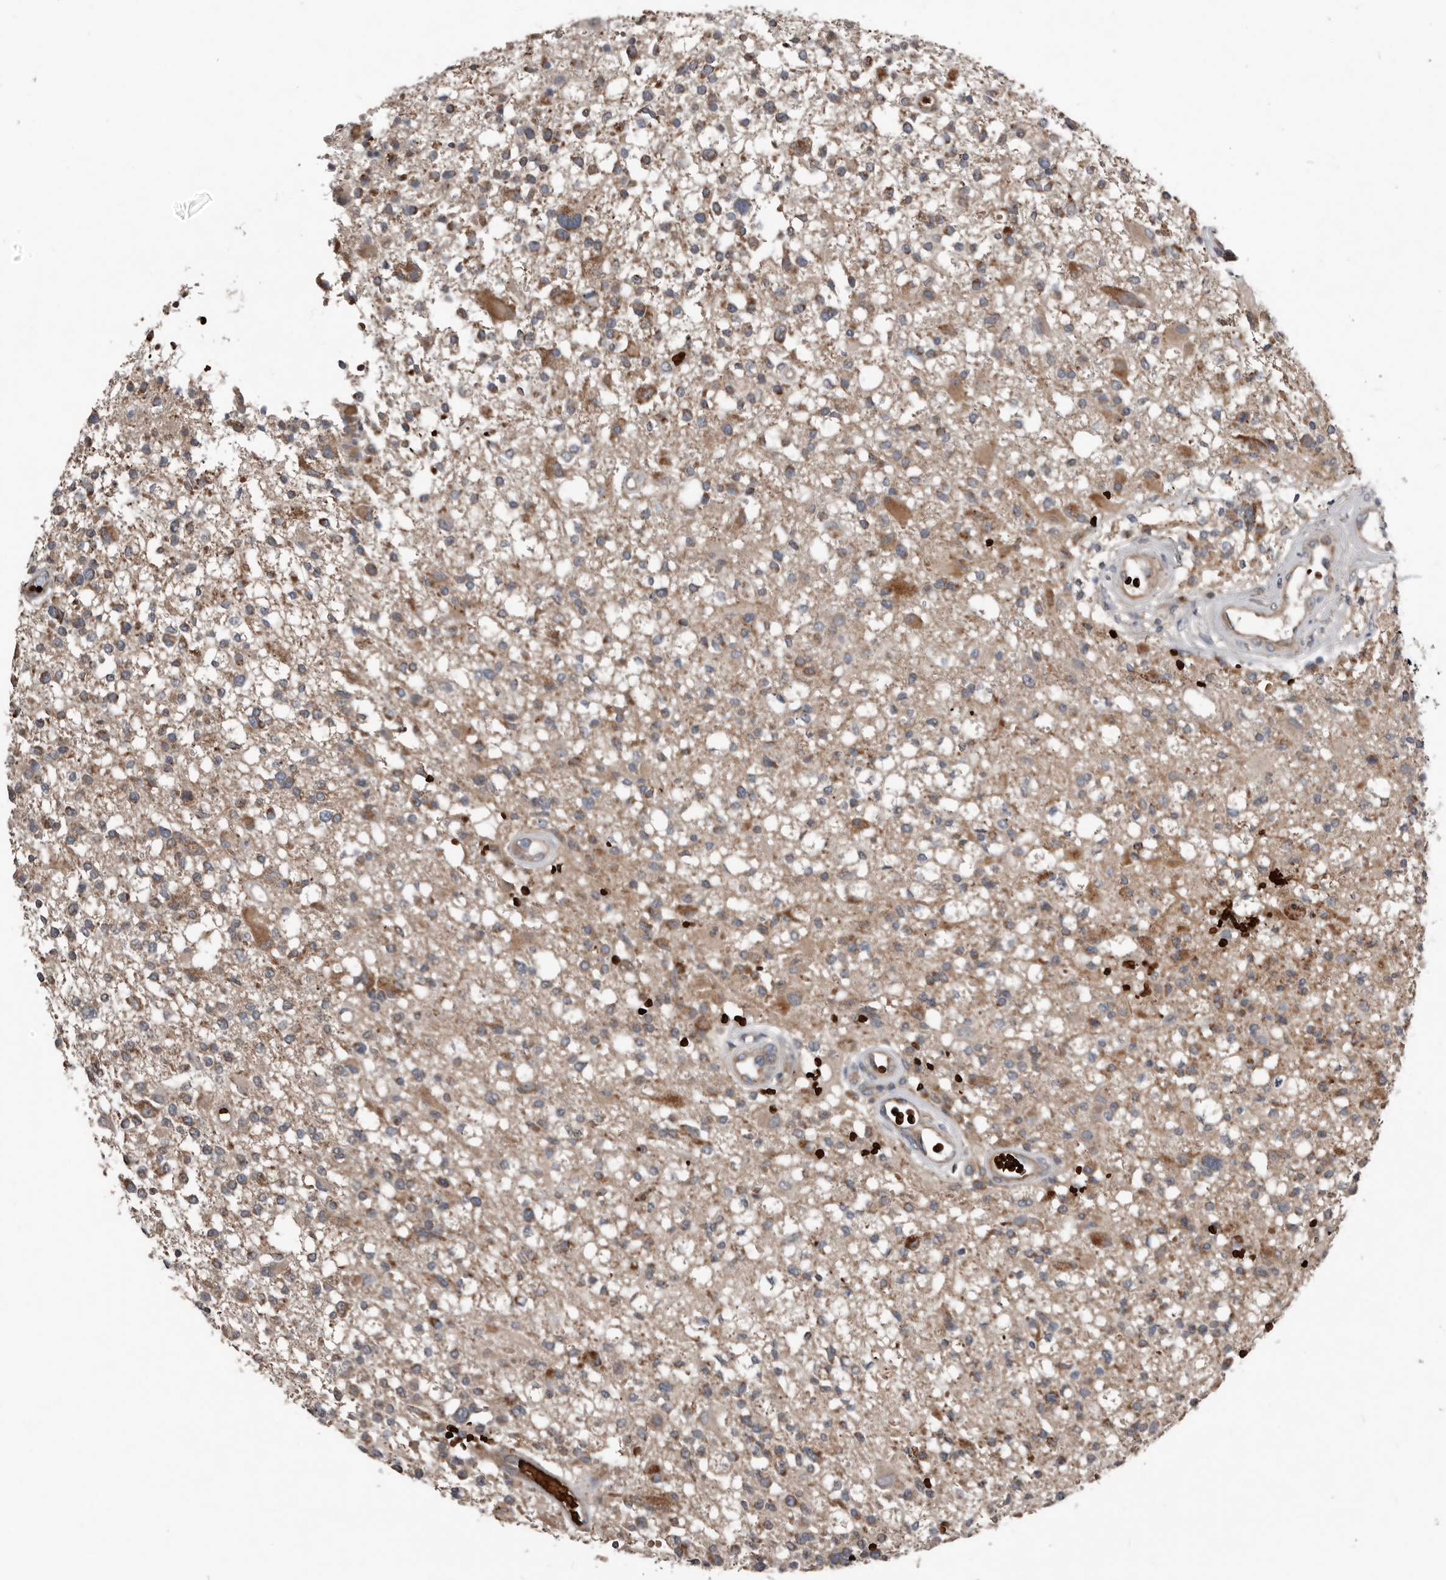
{"staining": {"intensity": "weak", "quantity": "<25%", "location": "cytoplasmic/membranous"}, "tissue": "glioma", "cell_type": "Tumor cells", "image_type": "cancer", "snomed": [{"axis": "morphology", "description": "Glioma, malignant, High grade"}, {"axis": "morphology", "description": "Glioblastoma, NOS"}, {"axis": "topography", "description": "Brain"}], "caption": "Micrograph shows no protein staining in tumor cells of glioblastoma tissue.", "gene": "FBXO31", "patient": {"sex": "male", "age": 60}}